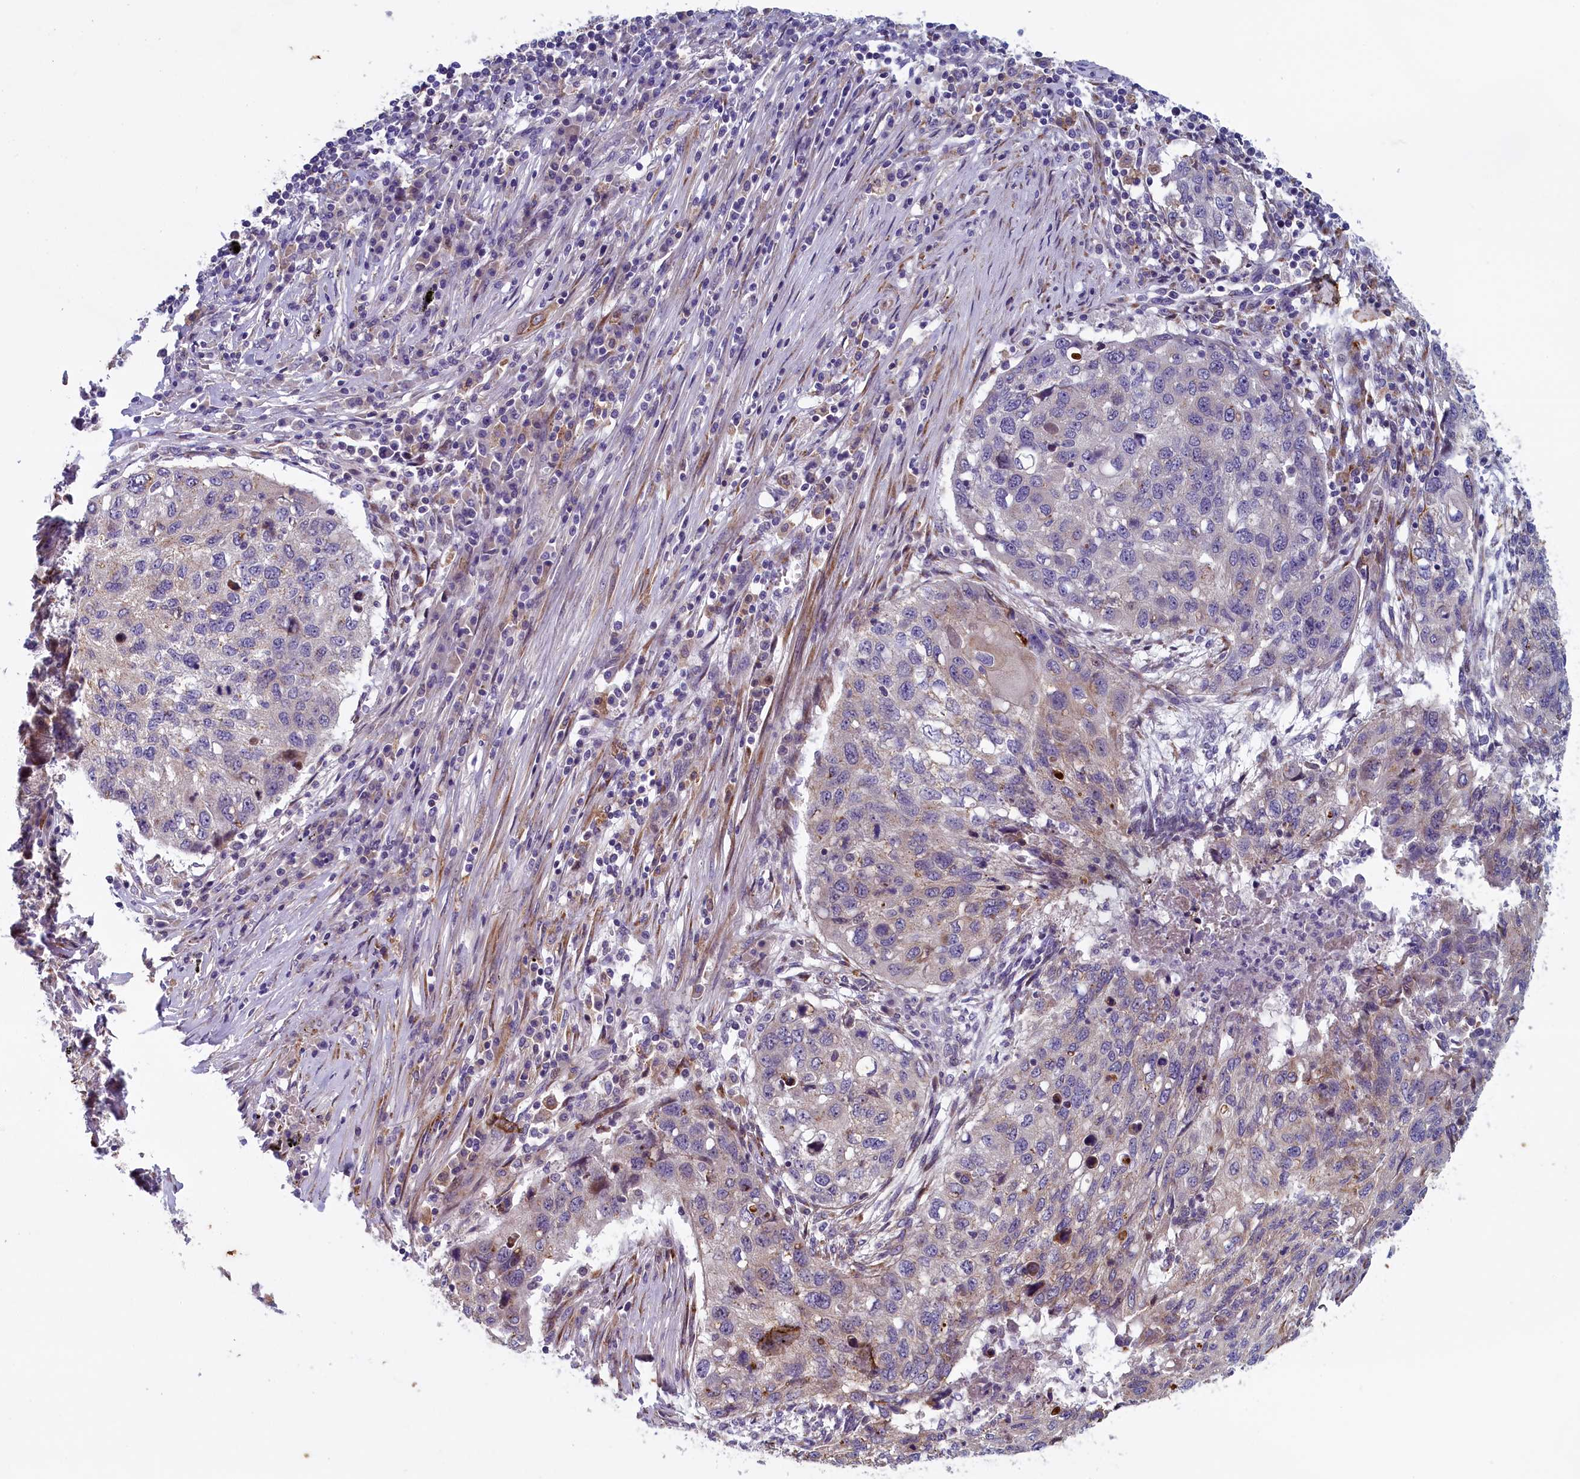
{"staining": {"intensity": "negative", "quantity": "none", "location": "none"}, "tissue": "lung cancer", "cell_type": "Tumor cells", "image_type": "cancer", "snomed": [{"axis": "morphology", "description": "Squamous cell carcinoma, NOS"}, {"axis": "topography", "description": "Lung"}], "caption": "IHC micrograph of neoplastic tissue: human lung squamous cell carcinoma stained with DAB shows no significant protein expression in tumor cells.", "gene": "ANKRD39", "patient": {"sex": "female", "age": 63}}